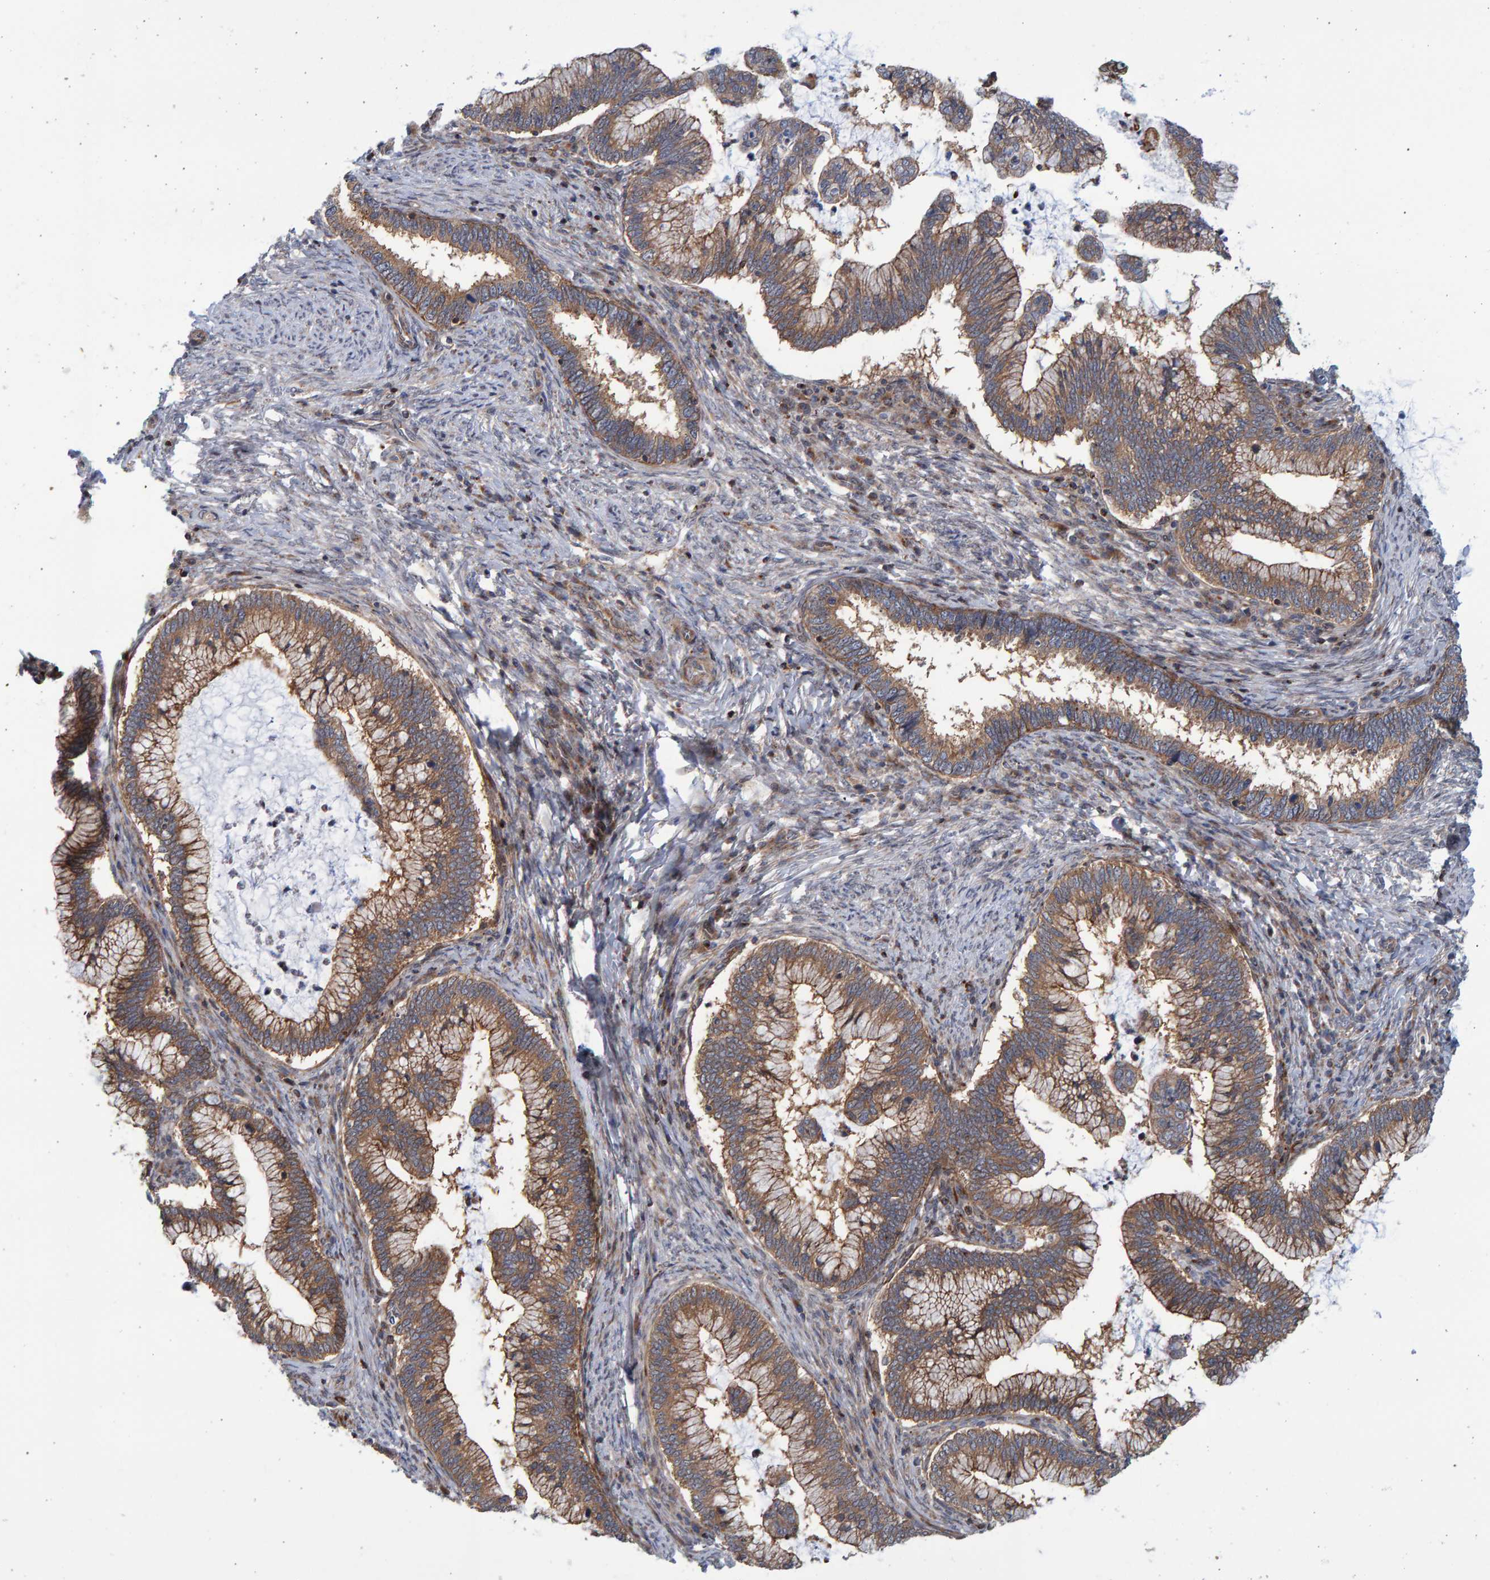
{"staining": {"intensity": "moderate", "quantity": ">75%", "location": "cytoplasmic/membranous"}, "tissue": "cervical cancer", "cell_type": "Tumor cells", "image_type": "cancer", "snomed": [{"axis": "morphology", "description": "Adenocarcinoma, NOS"}, {"axis": "topography", "description": "Cervix"}], "caption": "Protein analysis of cervical adenocarcinoma tissue exhibits moderate cytoplasmic/membranous positivity in approximately >75% of tumor cells.", "gene": "LRBA", "patient": {"sex": "female", "age": 36}}